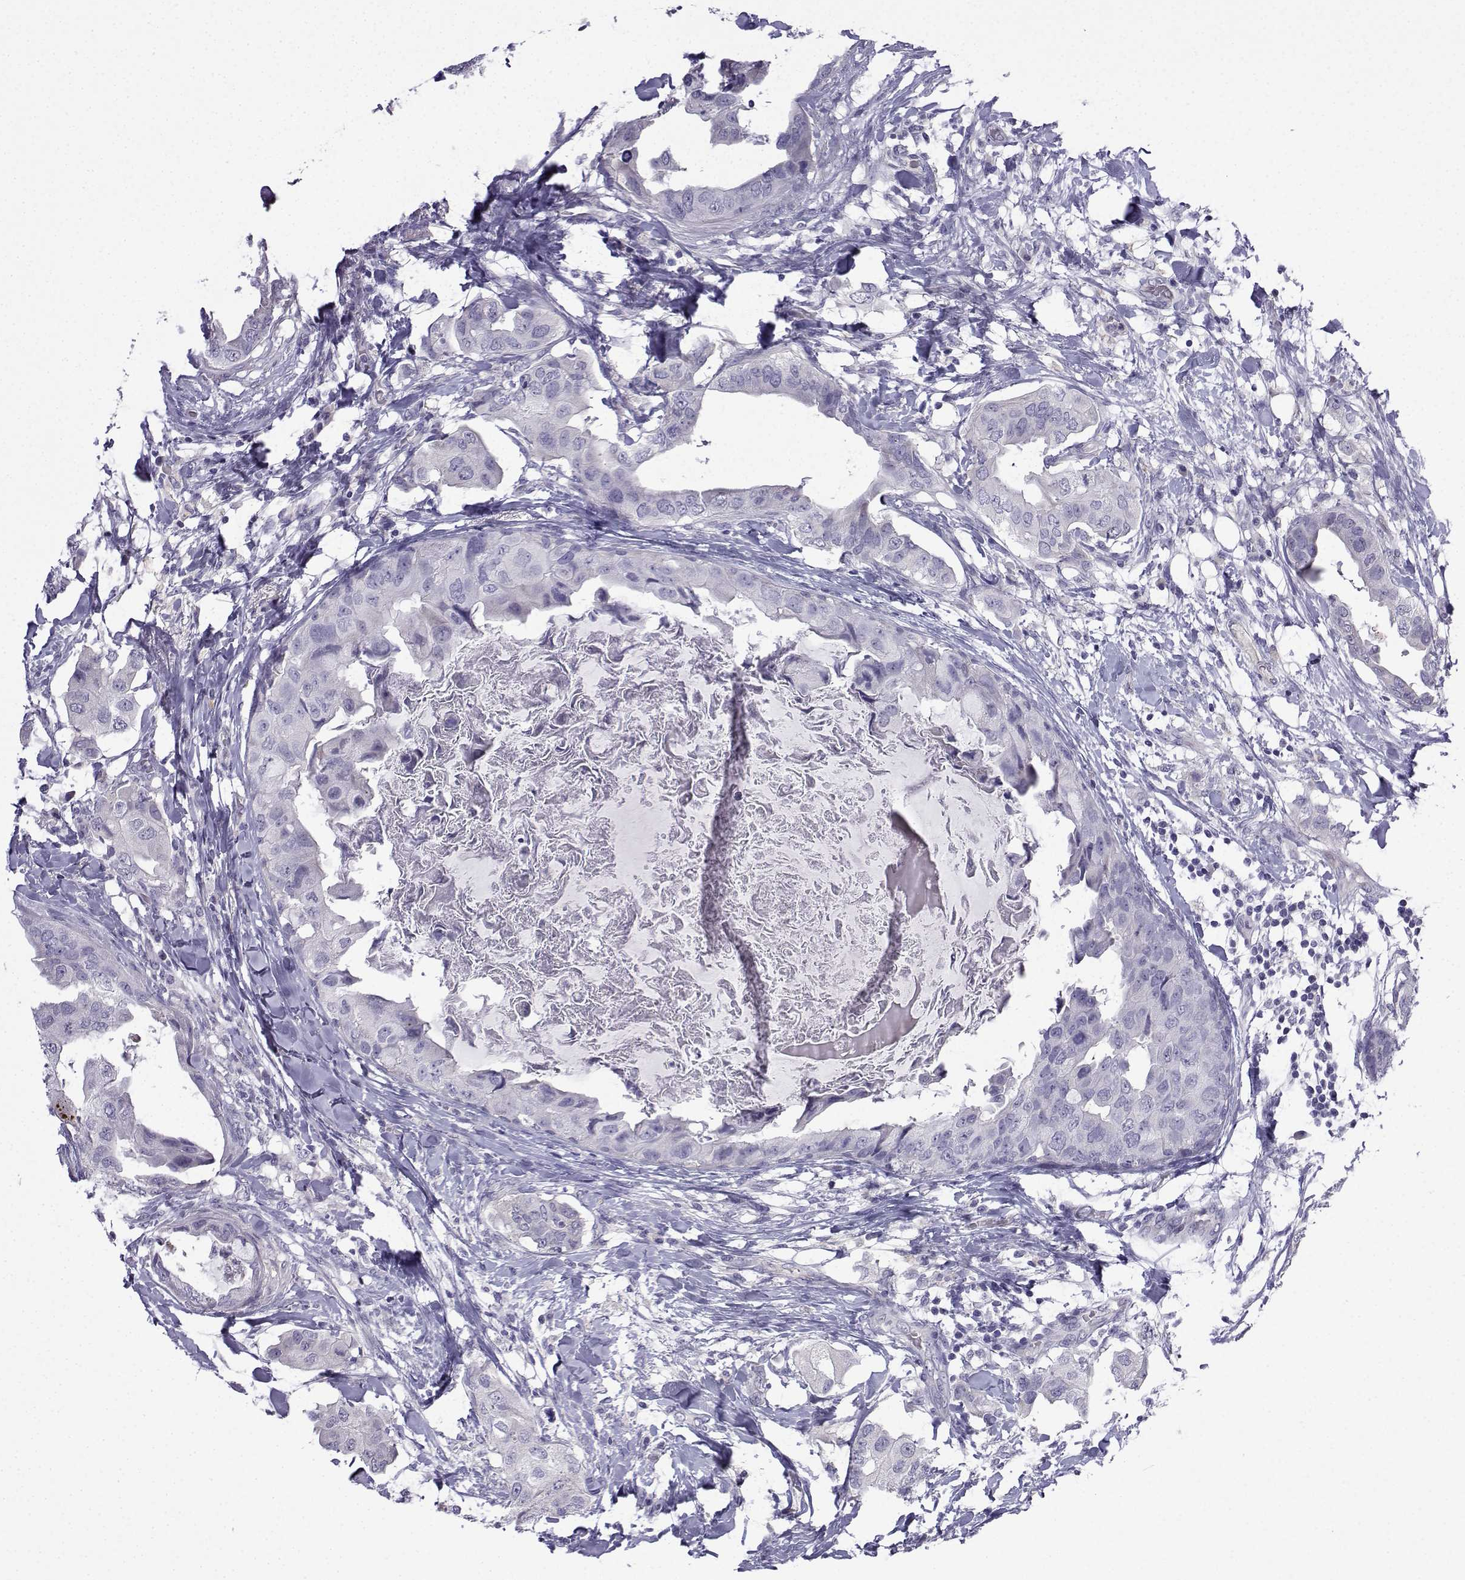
{"staining": {"intensity": "negative", "quantity": "none", "location": "none"}, "tissue": "breast cancer", "cell_type": "Tumor cells", "image_type": "cancer", "snomed": [{"axis": "morphology", "description": "Normal tissue, NOS"}, {"axis": "morphology", "description": "Duct carcinoma"}, {"axis": "topography", "description": "Breast"}], "caption": "DAB (3,3'-diaminobenzidine) immunohistochemical staining of intraductal carcinoma (breast) reveals no significant expression in tumor cells.", "gene": "SPACA7", "patient": {"sex": "female", "age": 40}}